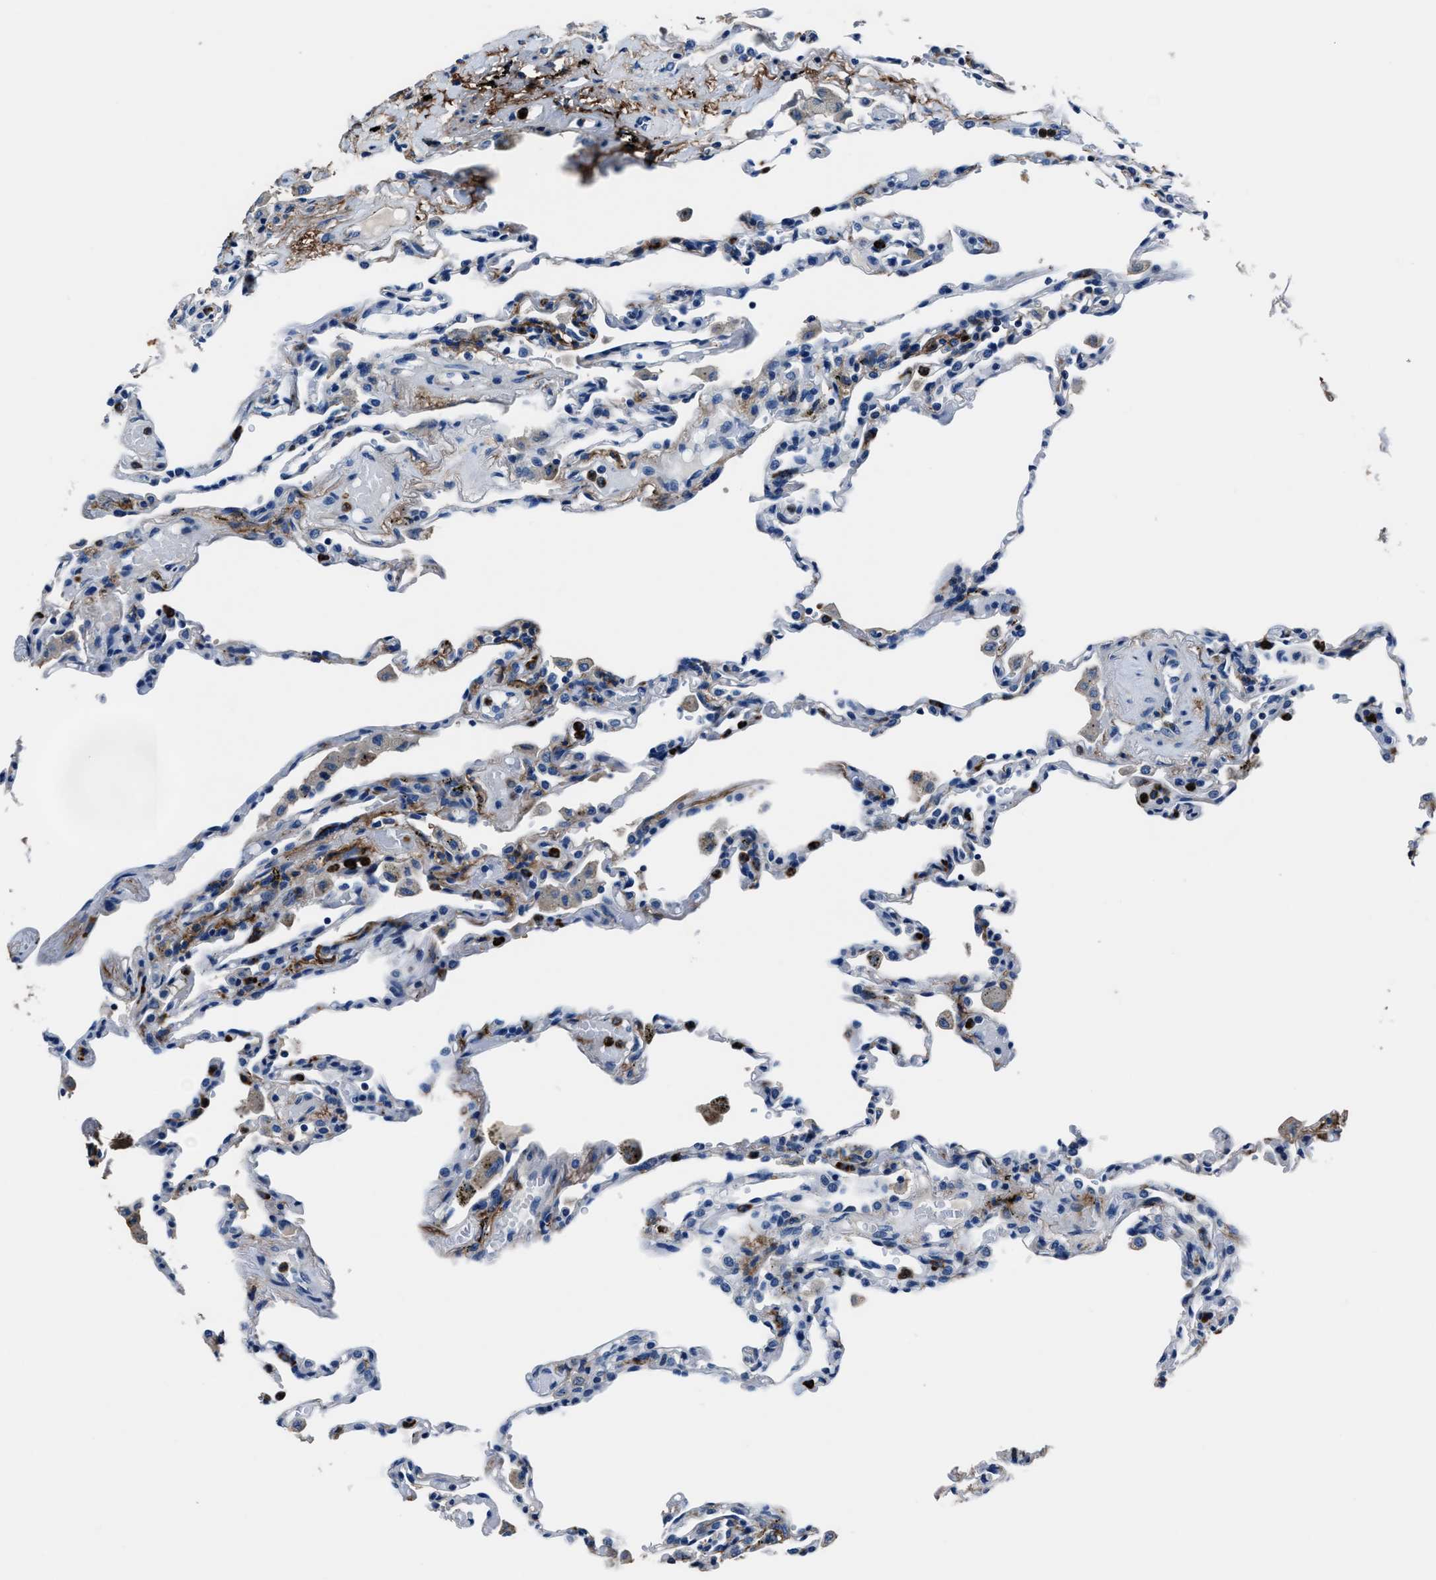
{"staining": {"intensity": "negative", "quantity": "none", "location": "none"}, "tissue": "lung", "cell_type": "Alveolar cells", "image_type": "normal", "snomed": [{"axis": "morphology", "description": "Normal tissue, NOS"}, {"axis": "topography", "description": "Lung"}], "caption": "The histopathology image reveals no staining of alveolar cells in normal lung. (DAB immunohistochemistry with hematoxylin counter stain).", "gene": "FGL2", "patient": {"sex": "male", "age": 59}}